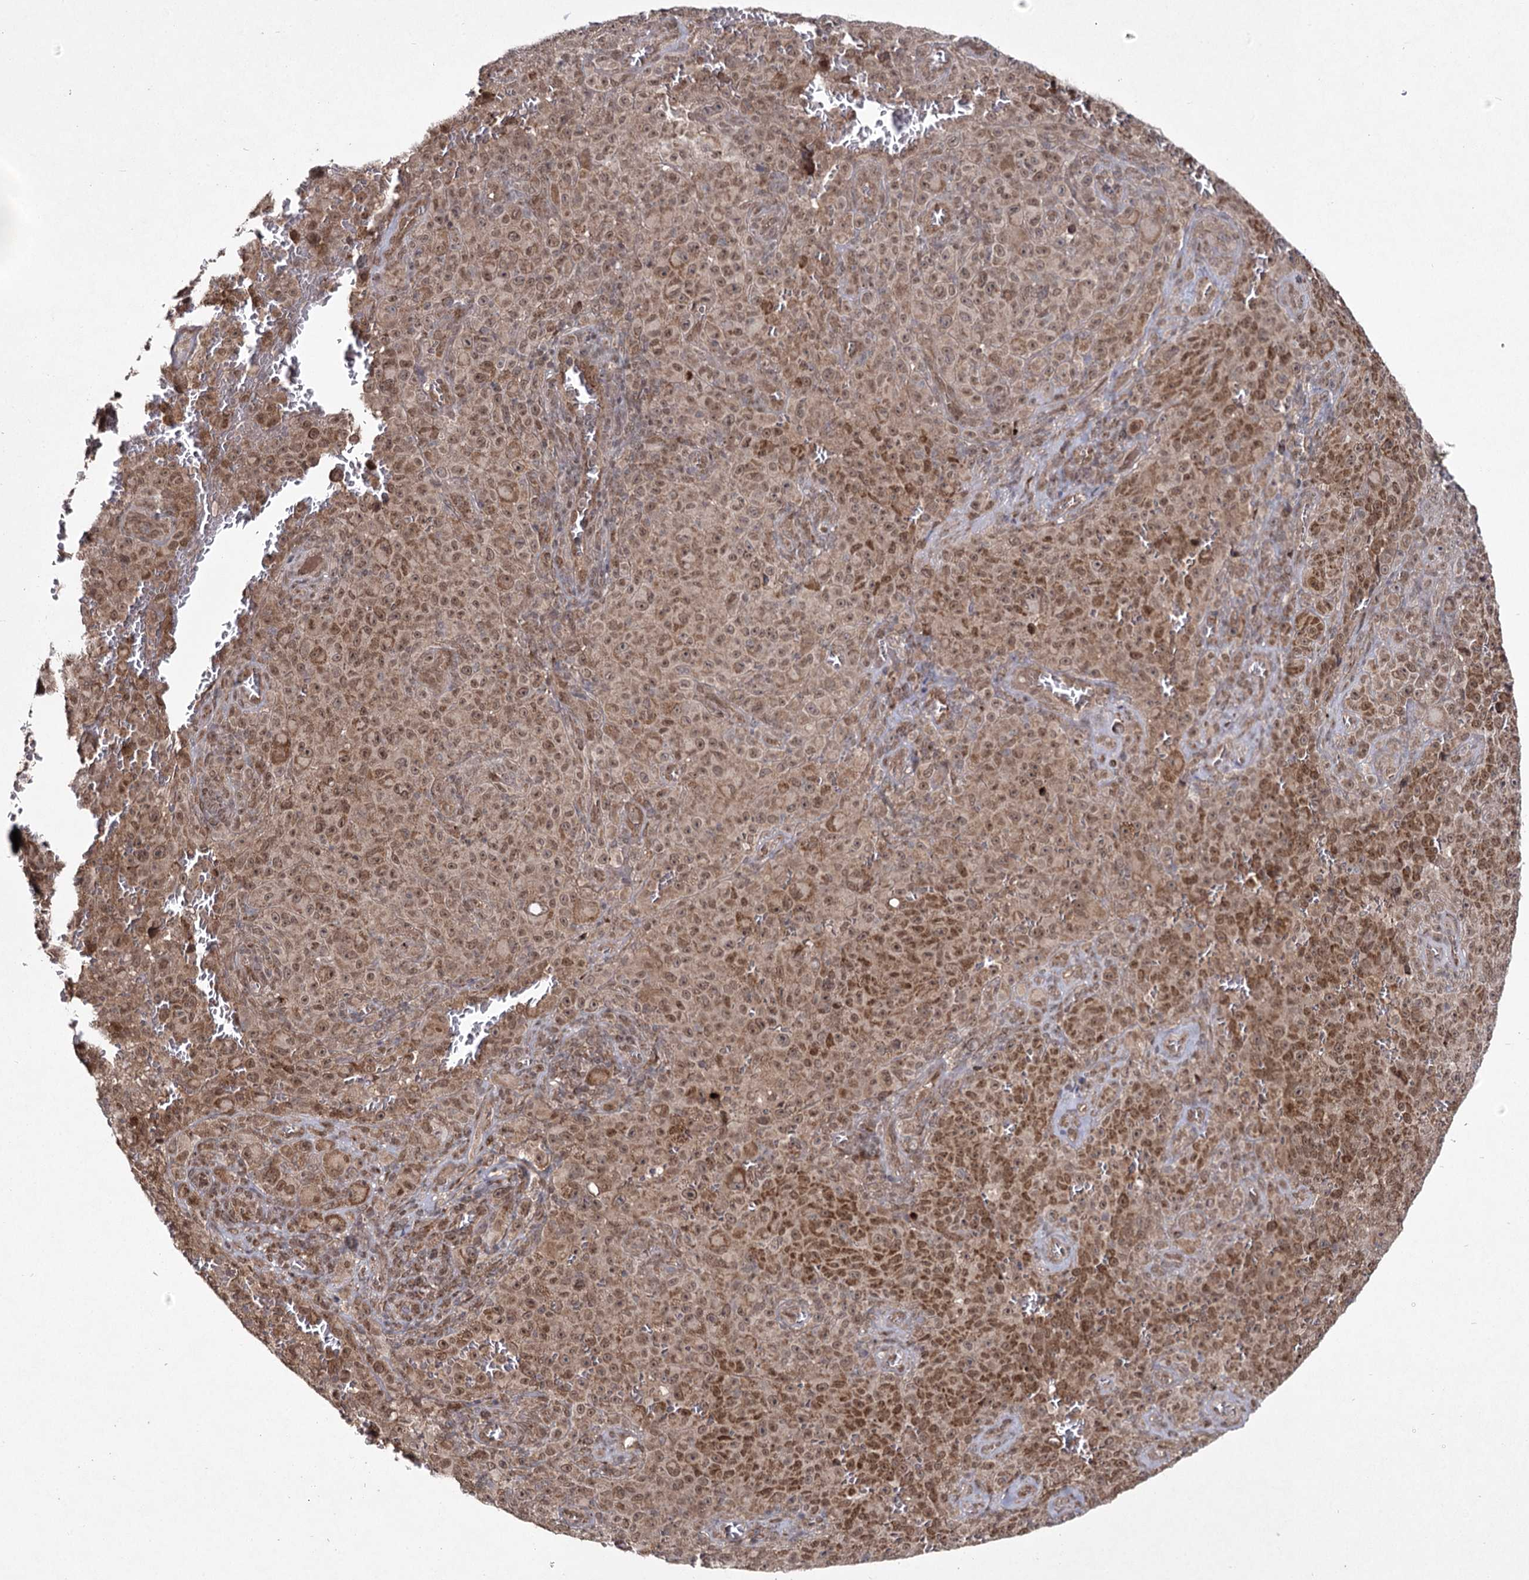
{"staining": {"intensity": "moderate", "quantity": ">75%", "location": "cytoplasmic/membranous,nuclear"}, "tissue": "melanoma", "cell_type": "Tumor cells", "image_type": "cancer", "snomed": [{"axis": "morphology", "description": "Malignant melanoma, NOS"}, {"axis": "topography", "description": "Skin"}], "caption": "A histopathology image of human malignant melanoma stained for a protein exhibits moderate cytoplasmic/membranous and nuclear brown staining in tumor cells. Ihc stains the protein of interest in brown and the nuclei are stained blue.", "gene": "TRNT1", "patient": {"sex": "female", "age": 82}}